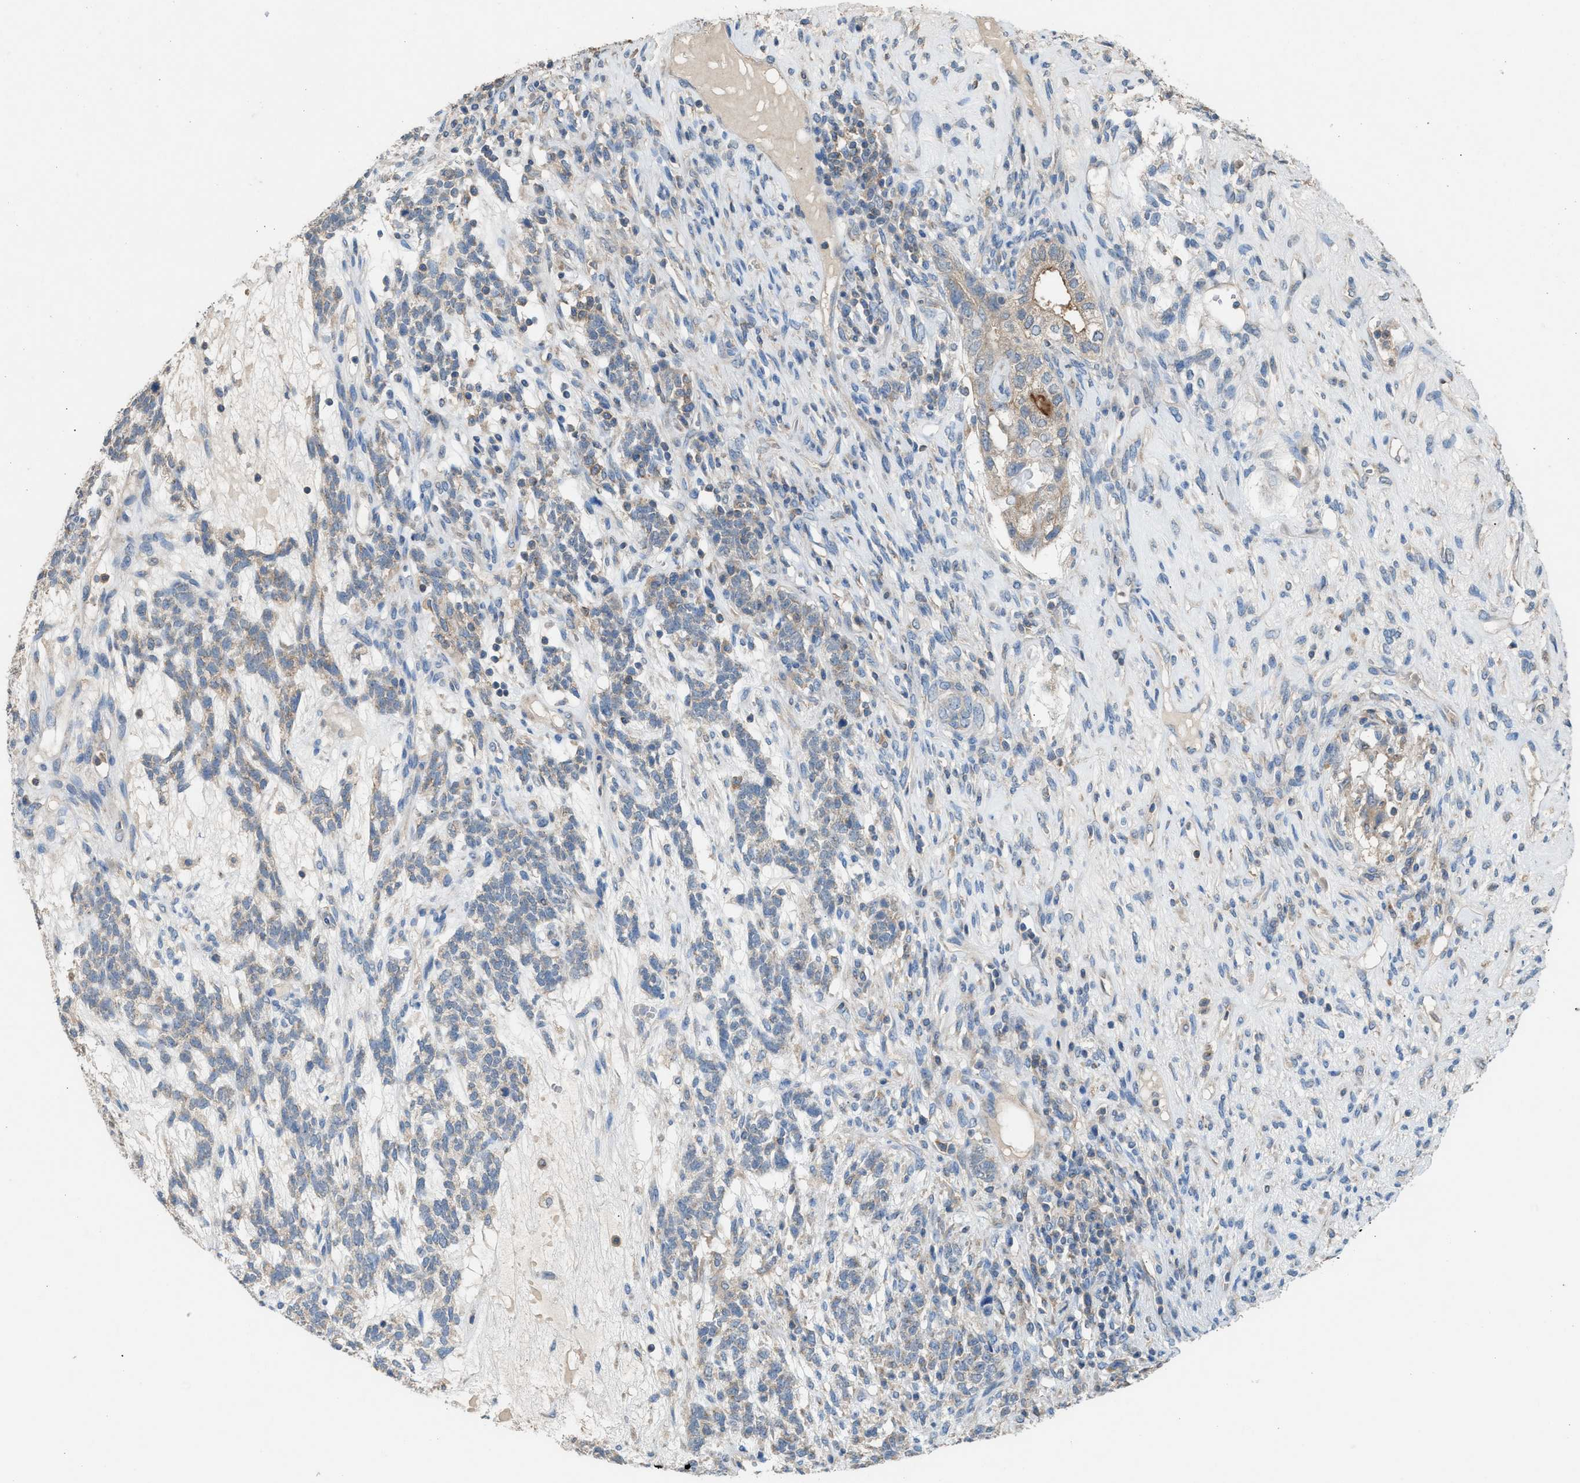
{"staining": {"intensity": "weak", "quantity": "<25%", "location": "cytoplasmic/membranous"}, "tissue": "testis cancer", "cell_type": "Tumor cells", "image_type": "cancer", "snomed": [{"axis": "morphology", "description": "Seminoma, NOS"}, {"axis": "topography", "description": "Testis"}], "caption": "This is an IHC image of testis cancer (seminoma). There is no expression in tumor cells.", "gene": "TPK1", "patient": {"sex": "male", "age": 28}}